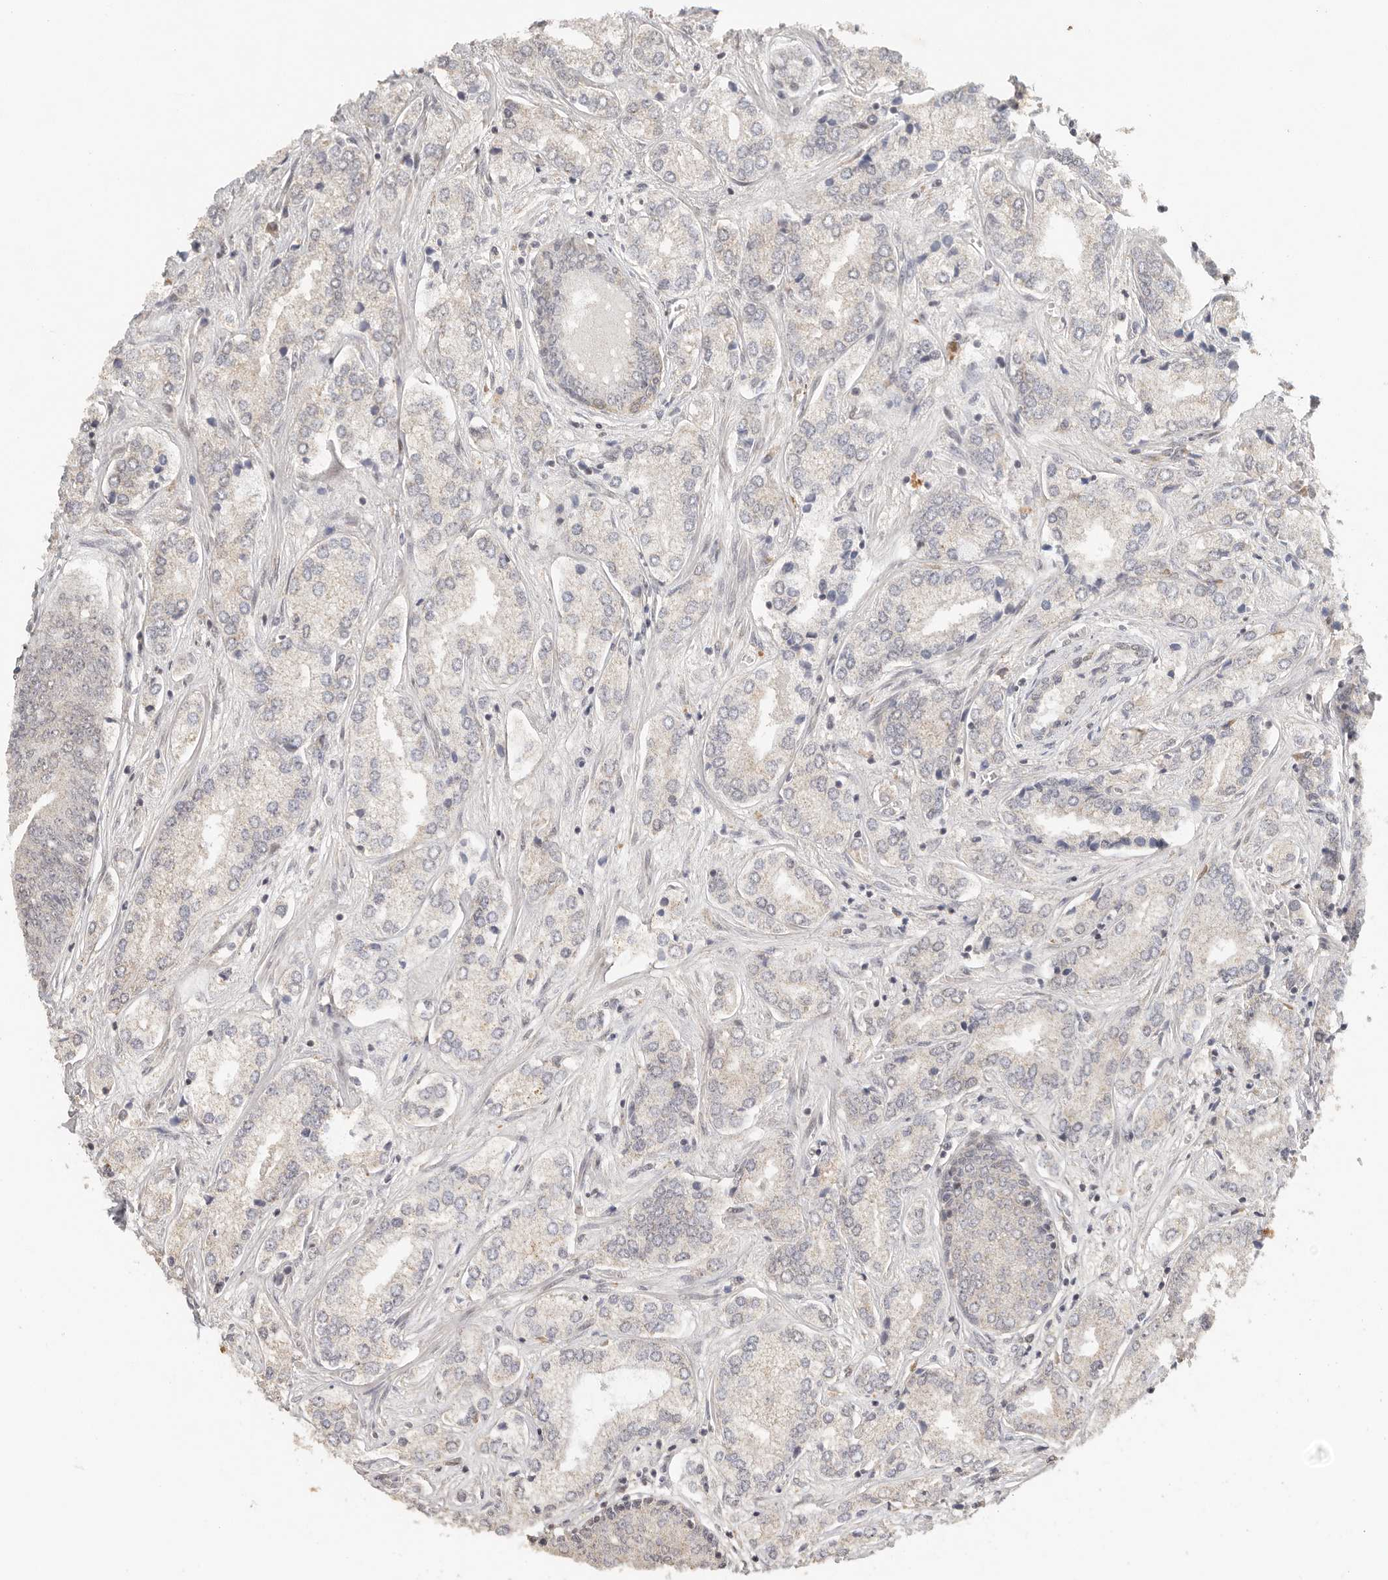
{"staining": {"intensity": "weak", "quantity": "<25%", "location": "cytoplasmic/membranous"}, "tissue": "prostate cancer", "cell_type": "Tumor cells", "image_type": "cancer", "snomed": [{"axis": "morphology", "description": "Adenocarcinoma, High grade"}, {"axis": "topography", "description": "Prostate"}], "caption": "An immunohistochemistry (IHC) micrograph of prostate adenocarcinoma (high-grade) is shown. There is no staining in tumor cells of prostate adenocarcinoma (high-grade).", "gene": "SEC14L1", "patient": {"sex": "male", "age": 66}}